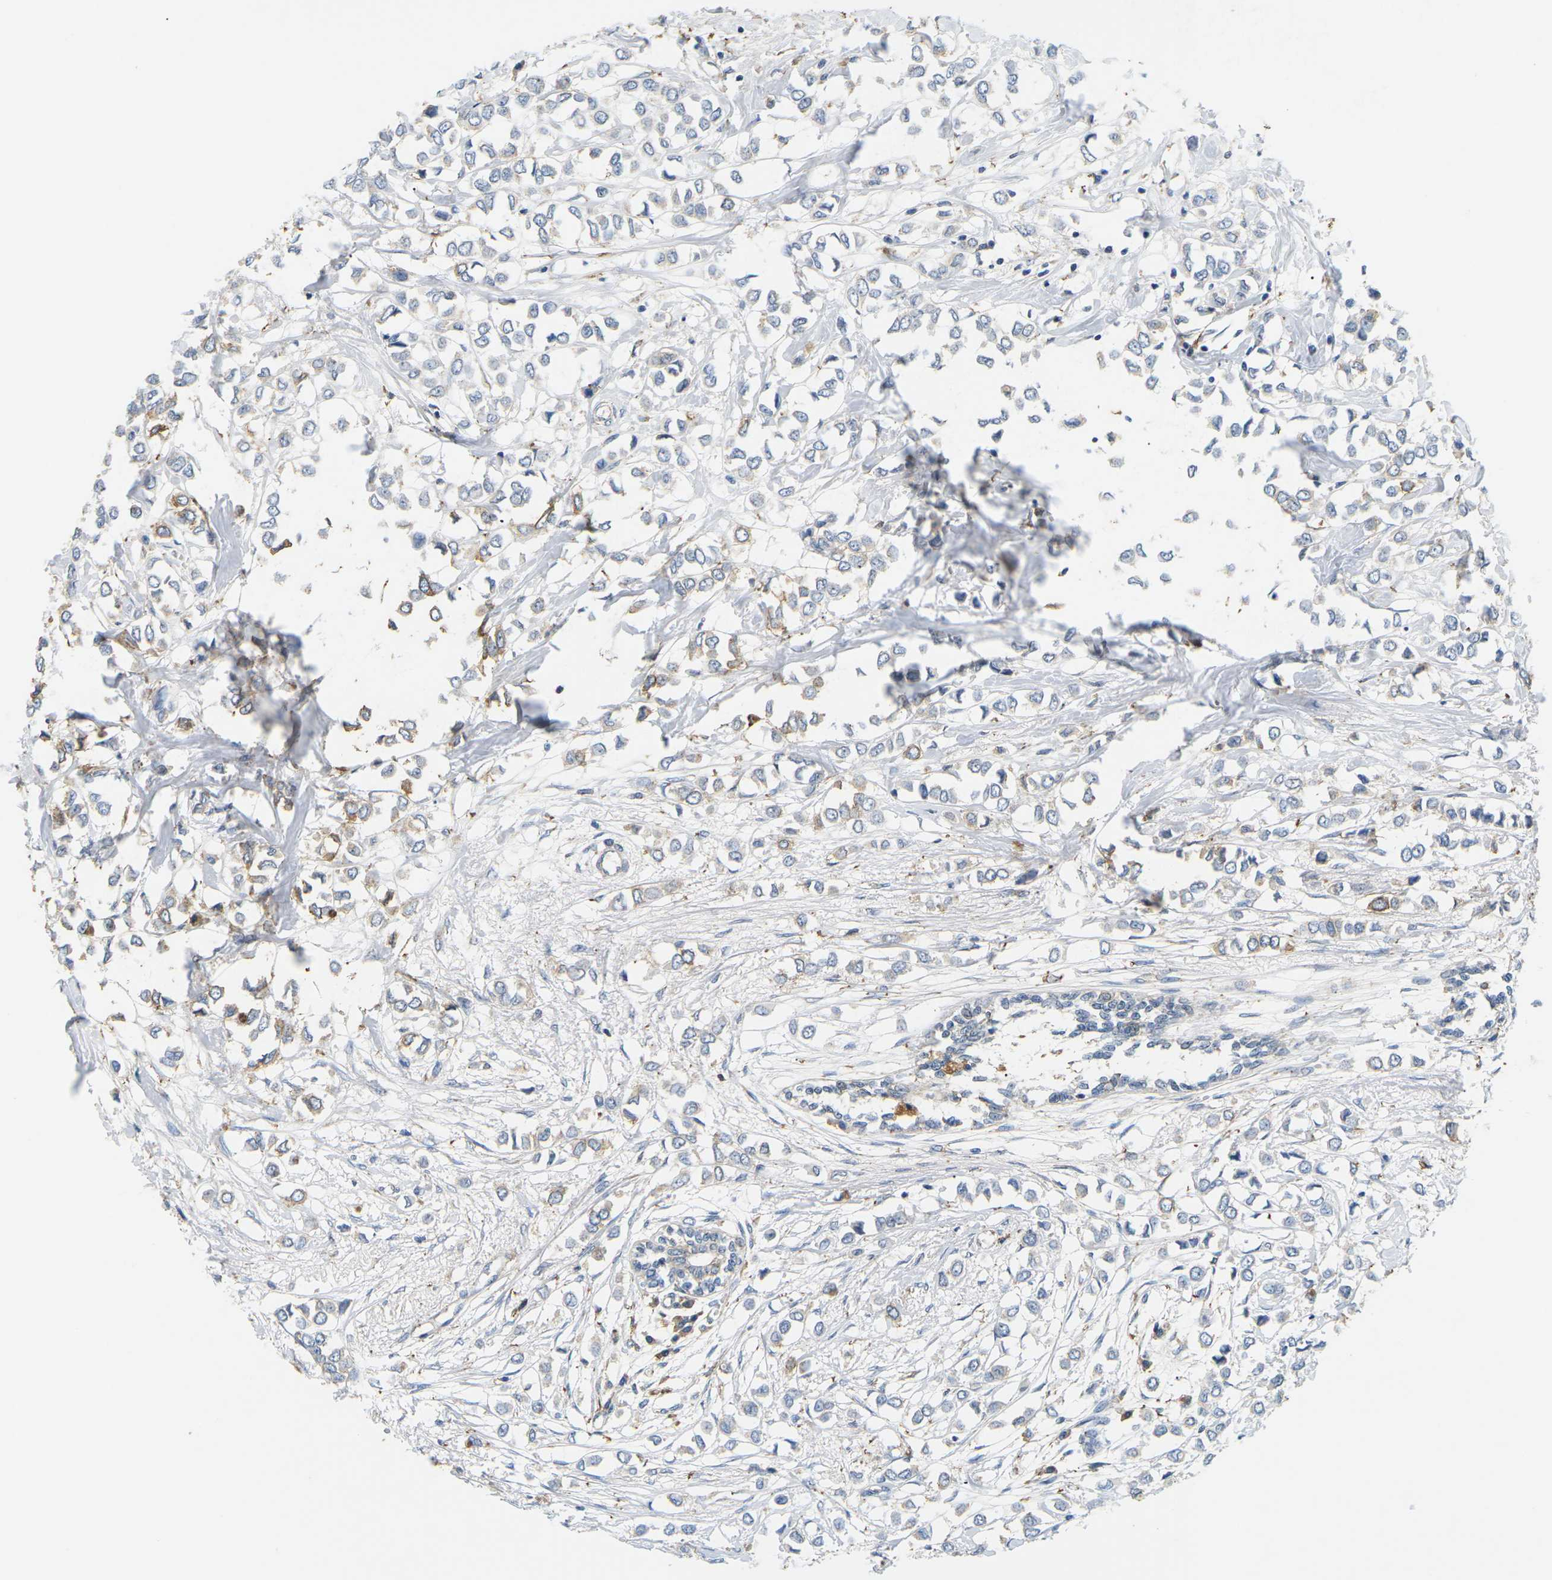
{"staining": {"intensity": "weak", "quantity": "<25%", "location": "cytoplasmic/membranous"}, "tissue": "breast cancer", "cell_type": "Tumor cells", "image_type": "cancer", "snomed": [{"axis": "morphology", "description": "Lobular carcinoma"}, {"axis": "topography", "description": "Breast"}], "caption": "Human breast cancer stained for a protein using immunohistochemistry reveals no staining in tumor cells.", "gene": "ADM", "patient": {"sex": "female", "age": 51}}